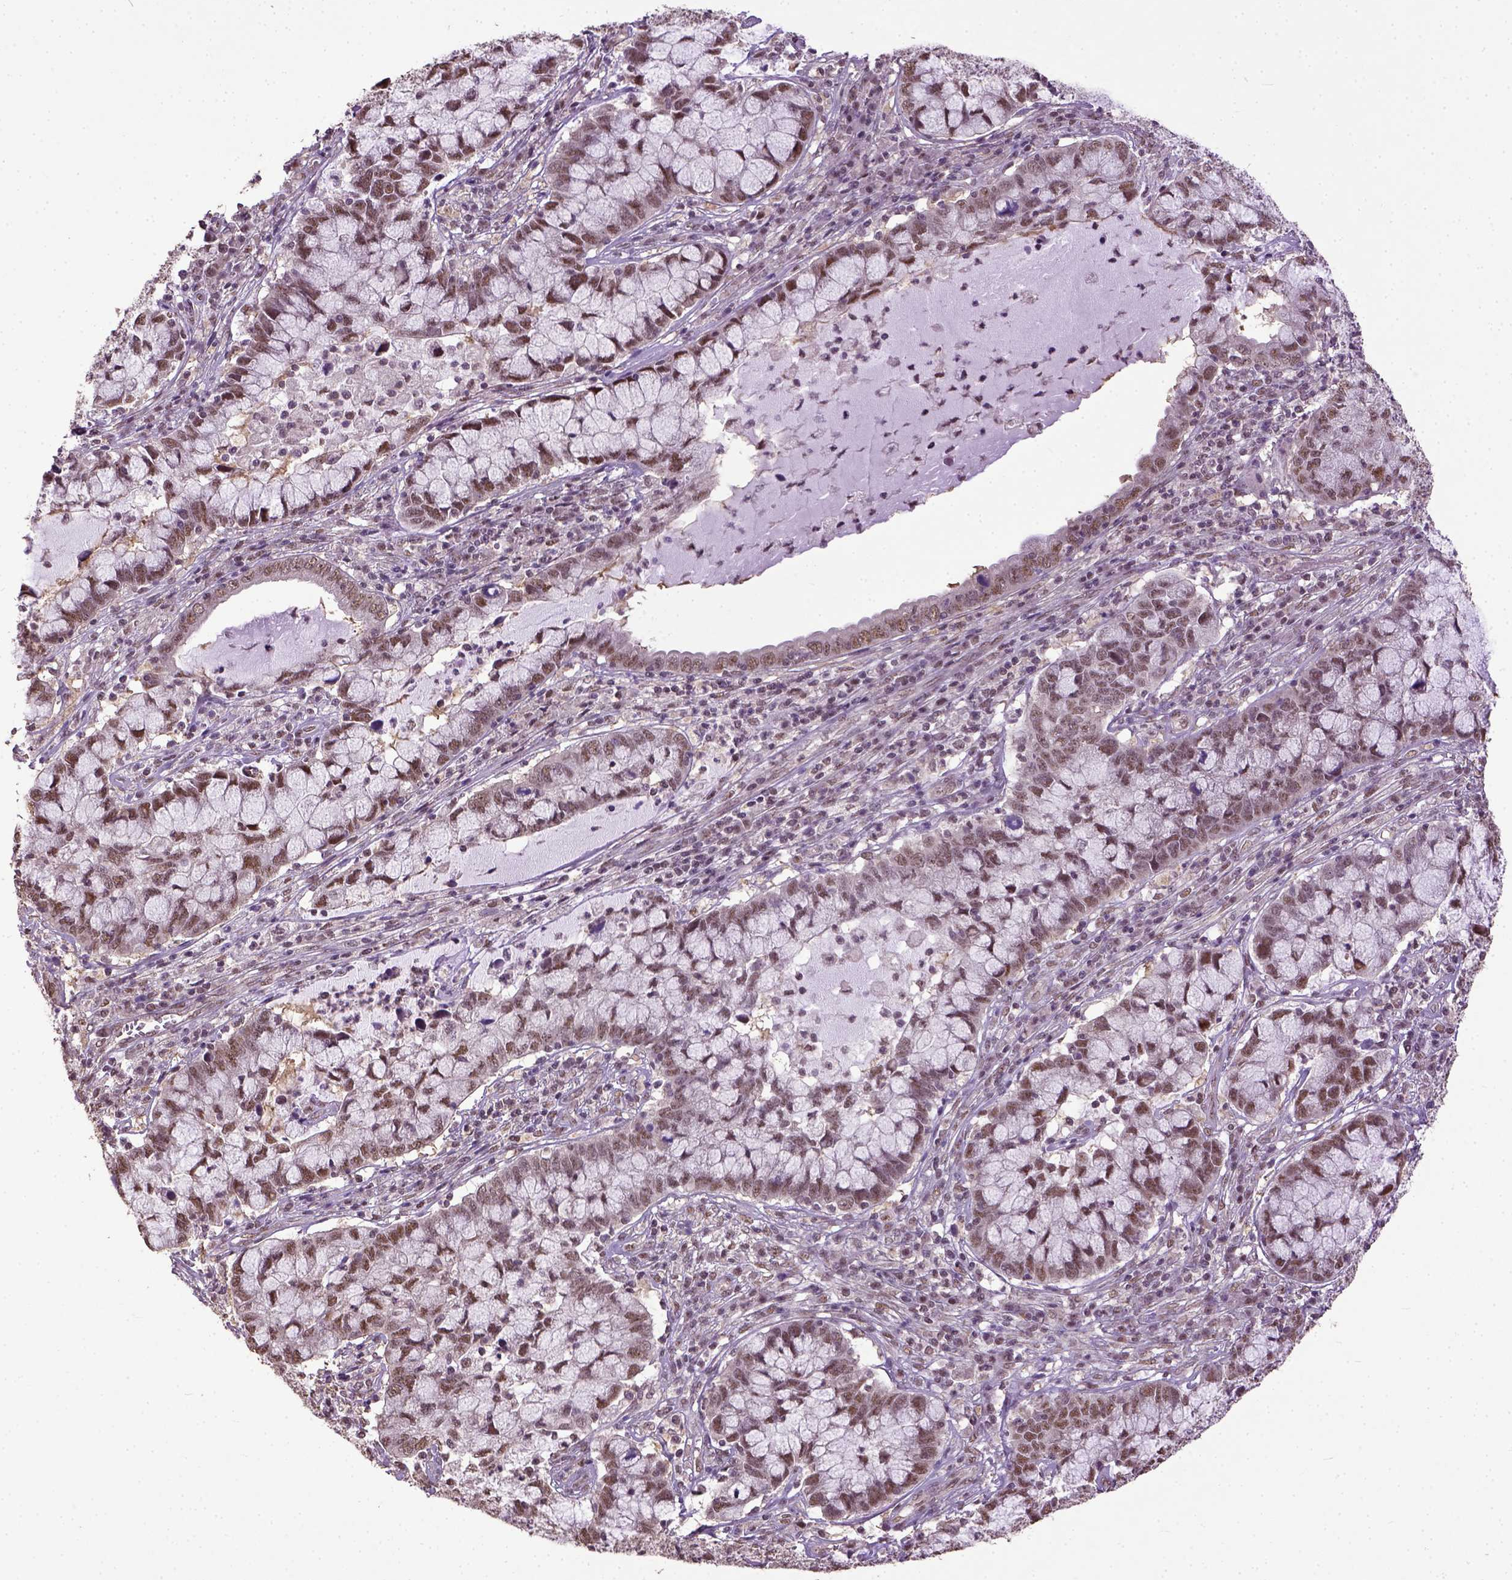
{"staining": {"intensity": "moderate", "quantity": ">75%", "location": "nuclear"}, "tissue": "cervical cancer", "cell_type": "Tumor cells", "image_type": "cancer", "snomed": [{"axis": "morphology", "description": "Adenocarcinoma, NOS"}, {"axis": "topography", "description": "Cervix"}], "caption": "This histopathology image displays immunohistochemistry staining of human cervical adenocarcinoma, with medium moderate nuclear staining in approximately >75% of tumor cells.", "gene": "UBA3", "patient": {"sex": "female", "age": 40}}